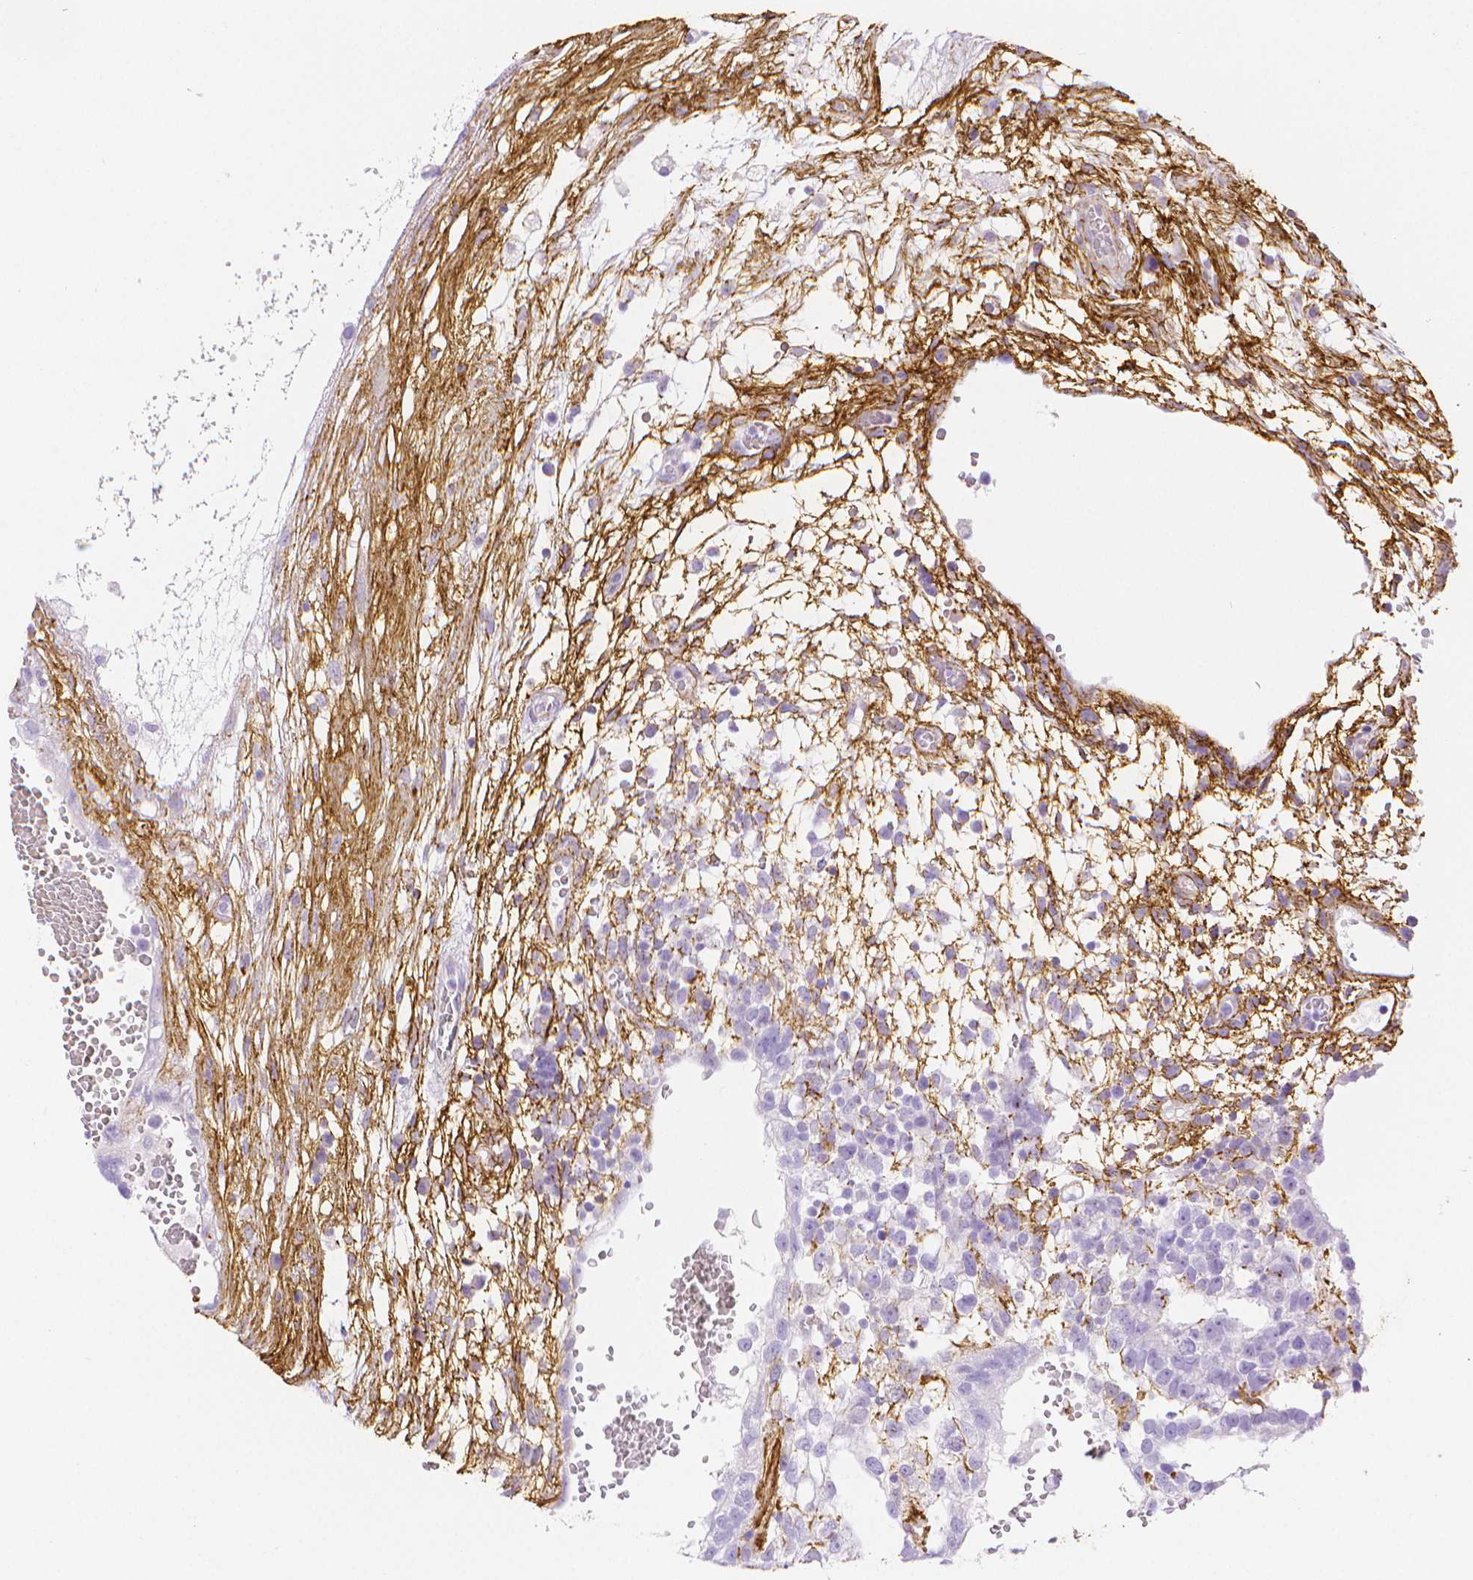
{"staining": {"intensity": "negative", "quantity": "none", "location": "none"}, "tissue": "testis cancer", "cell_type": "Tumor cells", "image_type": "cancer", "snomed": [{"axis": "morphology", "description": "Normal tissue, NOS"}, {"axis": "morphology", "description": "Carcinoma, Embryonal, NOS"}, {"axis": "topography", "description": "Testis"}], "caption": "Testis embryonal carcinoma stained for a protein using immunohistochemistry (IHC) displays no expression tumor cells.", "gene": "FBN1", "patient": {"sex": "male", "age": 32}}